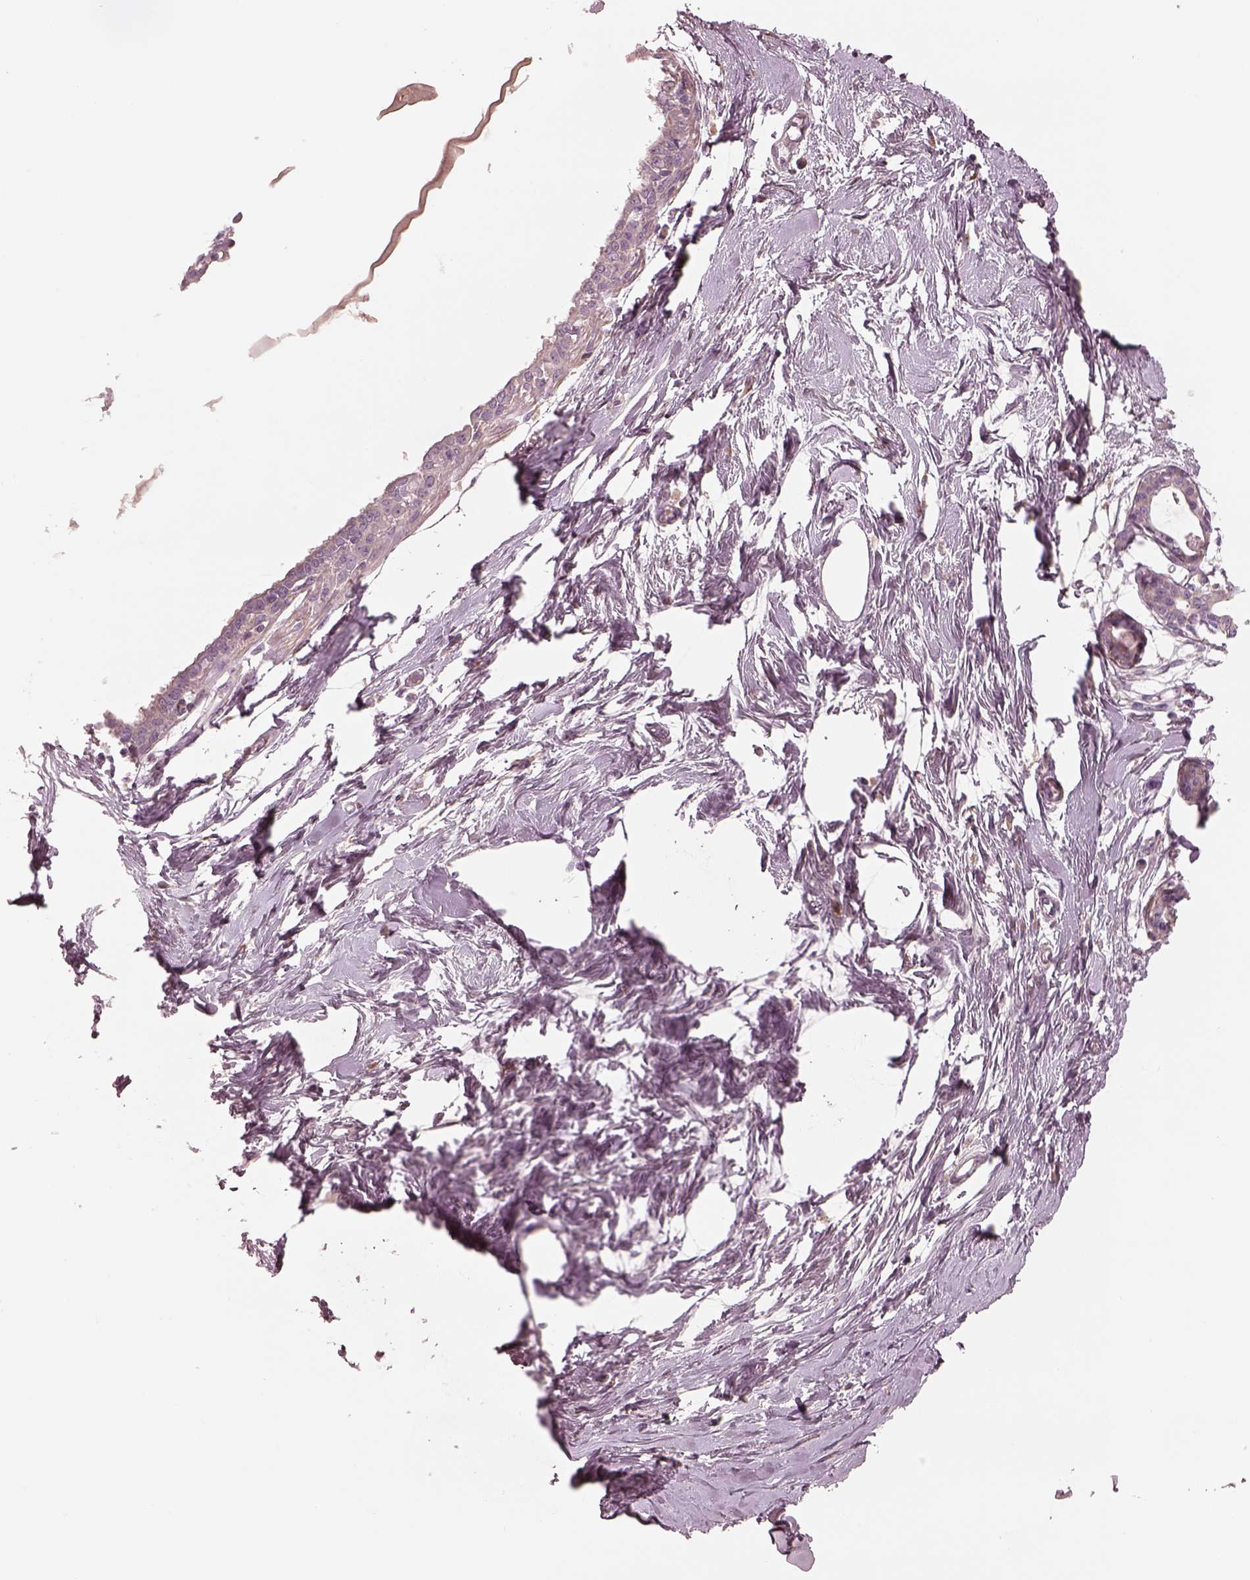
{"staining": {"intensity": "negative", "quantity": "none", "location": "none"}, "tissue": "breast", "cell_type": "Adipocytes", "image_type": "normal", "snomed": [{"axis": "morphology", "description": "Normal tissue, NOS"}, {"axis": "topography", "description": "Breast"}], "caption": "Benign breast was stained to show a protein in brown. There is no significant expression in adipocytes.", "gene": "SDCBP2", "patient": {"sex": "female", "age": 45}}